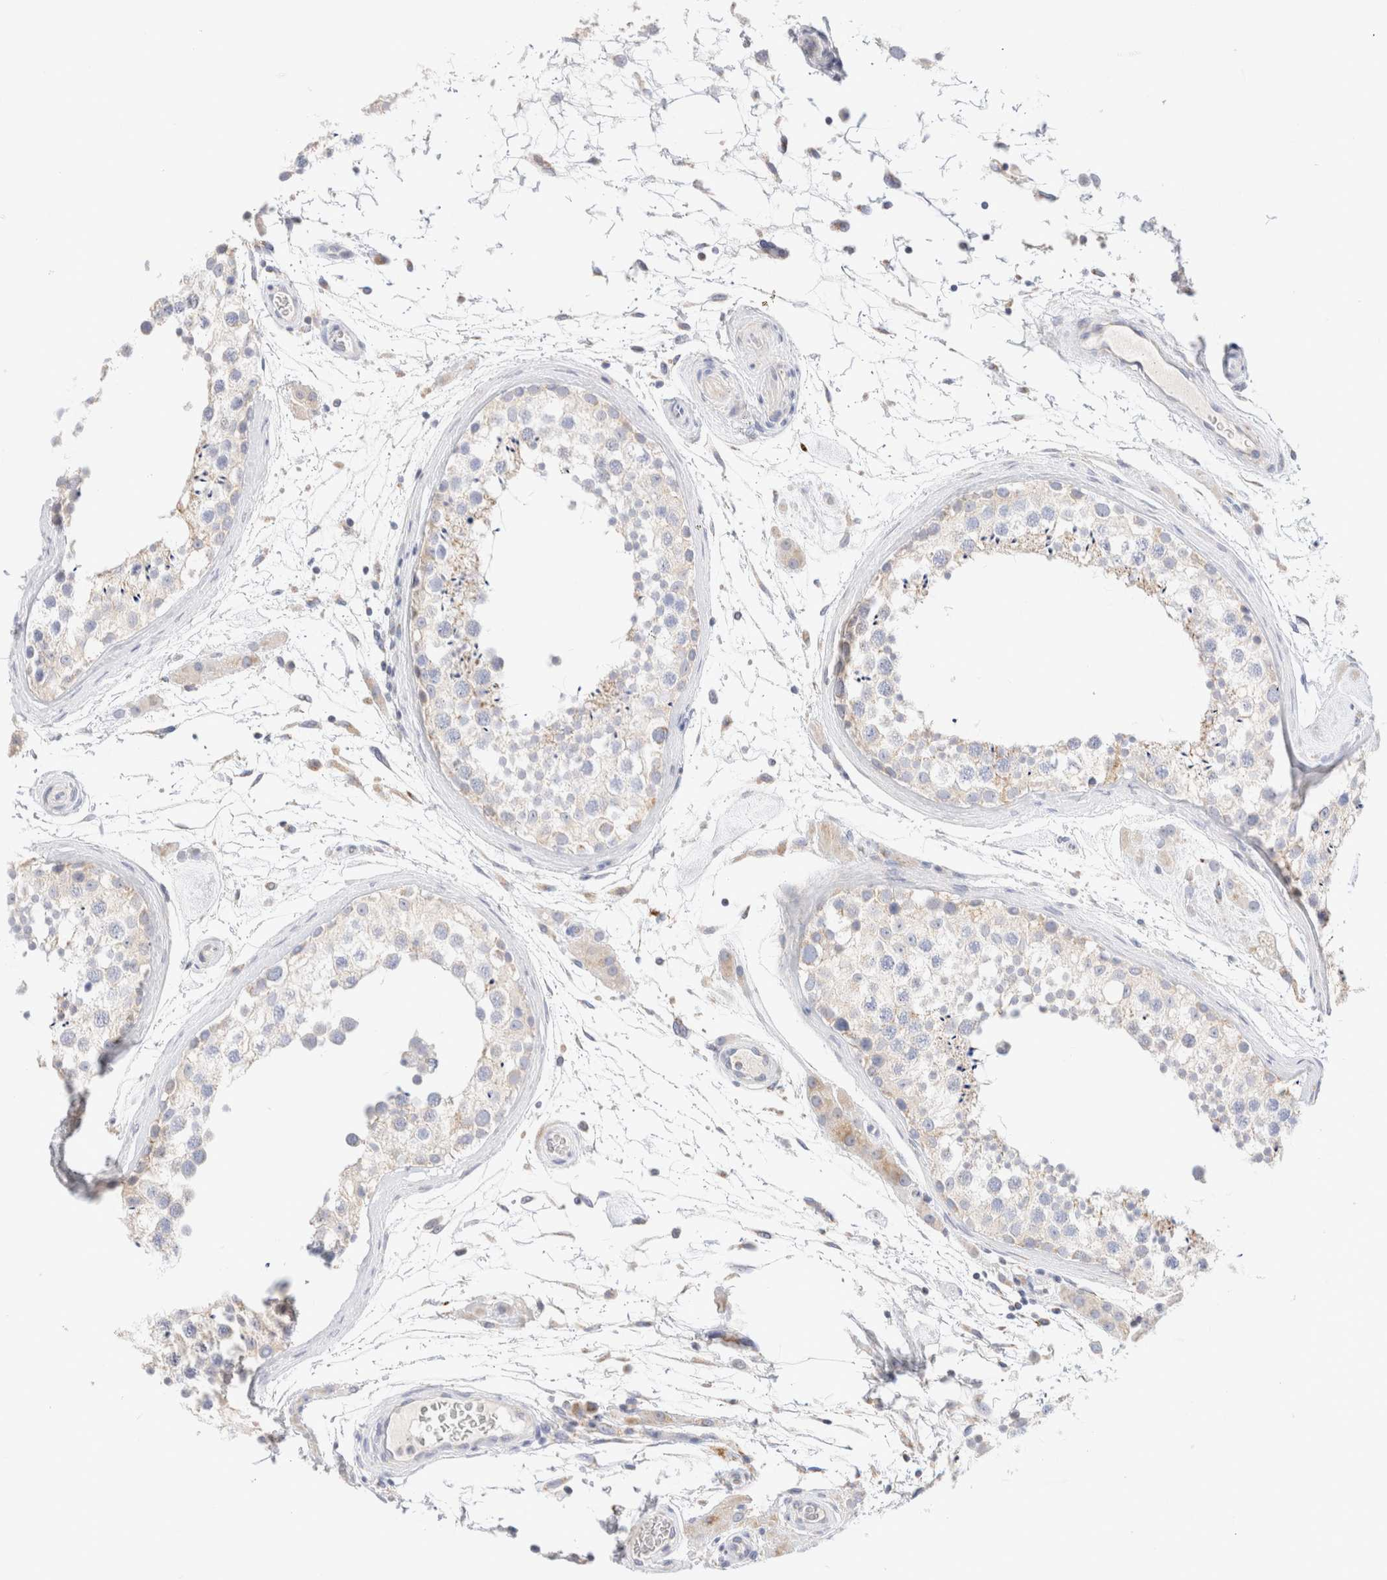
{"staining": {"intensity": "weak", "quantity": "<25%", "location": "cytoplasmic/membranous"}, "tissue": "testis", "cell_type": "Cells in seminiferous ducts", "image_type": "normal", "snomed": [{"axis": "morphology", "description": "Normal tissue, NOS"}, {"axis": "topography", "description": "Testis"}], "caption": "IHC of normal human testis demonstrates no positivity in cells in seminiferous ducts. Nuclei are stained in blue.", "gene": "ATP6V1C1", "patient": {"sex": "male", "age": 46}}